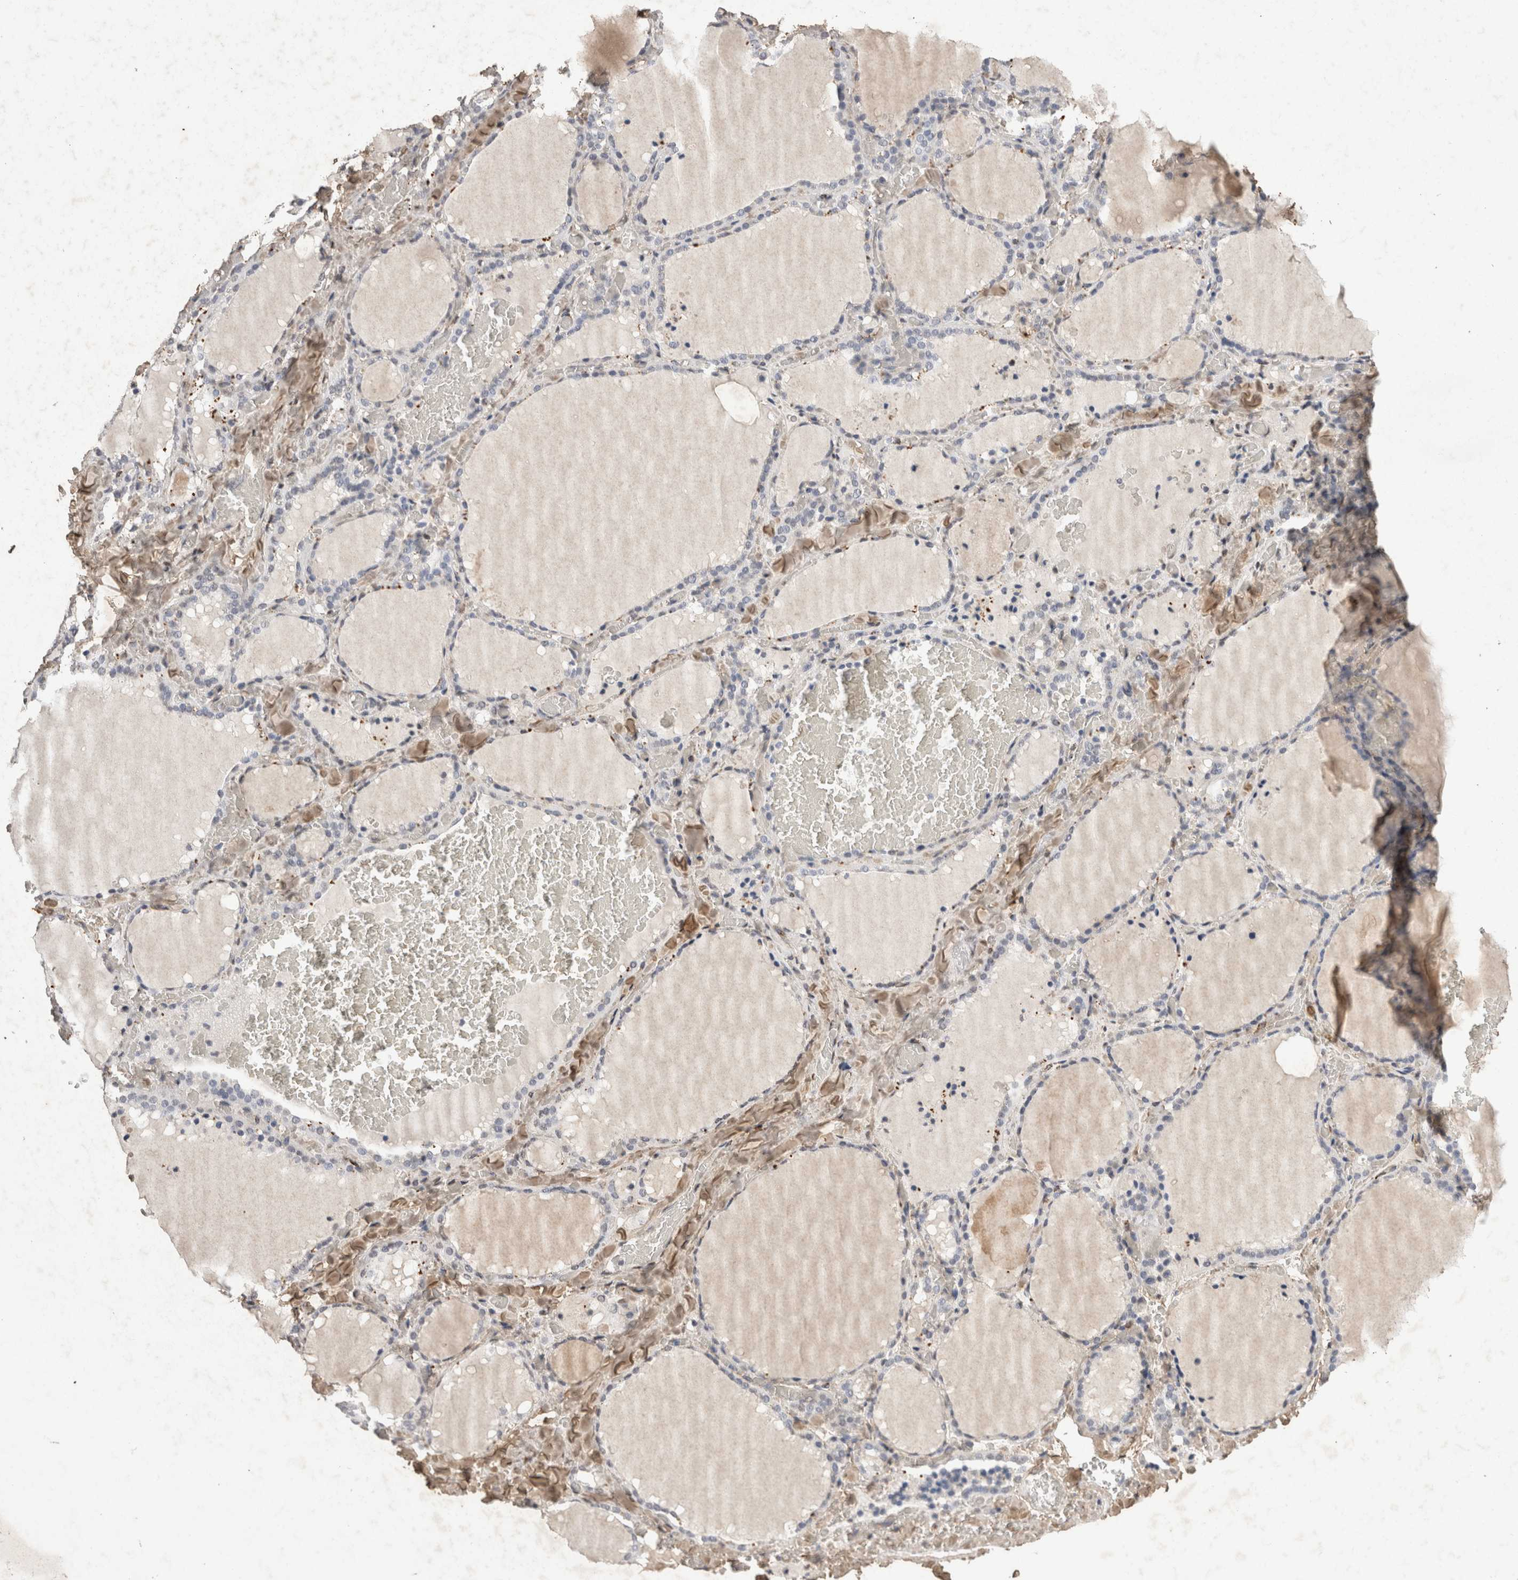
{"staining": {"intensity": "strong", "quantity": "<25%", "location": "cytoplasmic/membranous"}, "tissue": "thyroid gland", "cell_type": "Glandular cells", "image_type": "normal", "snomed": [{"axis": "morphology", "description": "Normal tissue, NOS"}, {"axis": "topography", "description": "Thyroid gland"}], "caption": "High-power microscopy captured an immunohistochemistry micrograph of normal thyroid gland, revealing strong cytoplasmic/membranous expression in about <25% of glandular cells. The staining was performed using DAB to visualize the protein expression in brown, while the nuclei were stained in blue with hematoxylin (Magnification: 20x).", "gene": "C1QTNF5", "patient": {"sex": "female", "age": 22}}